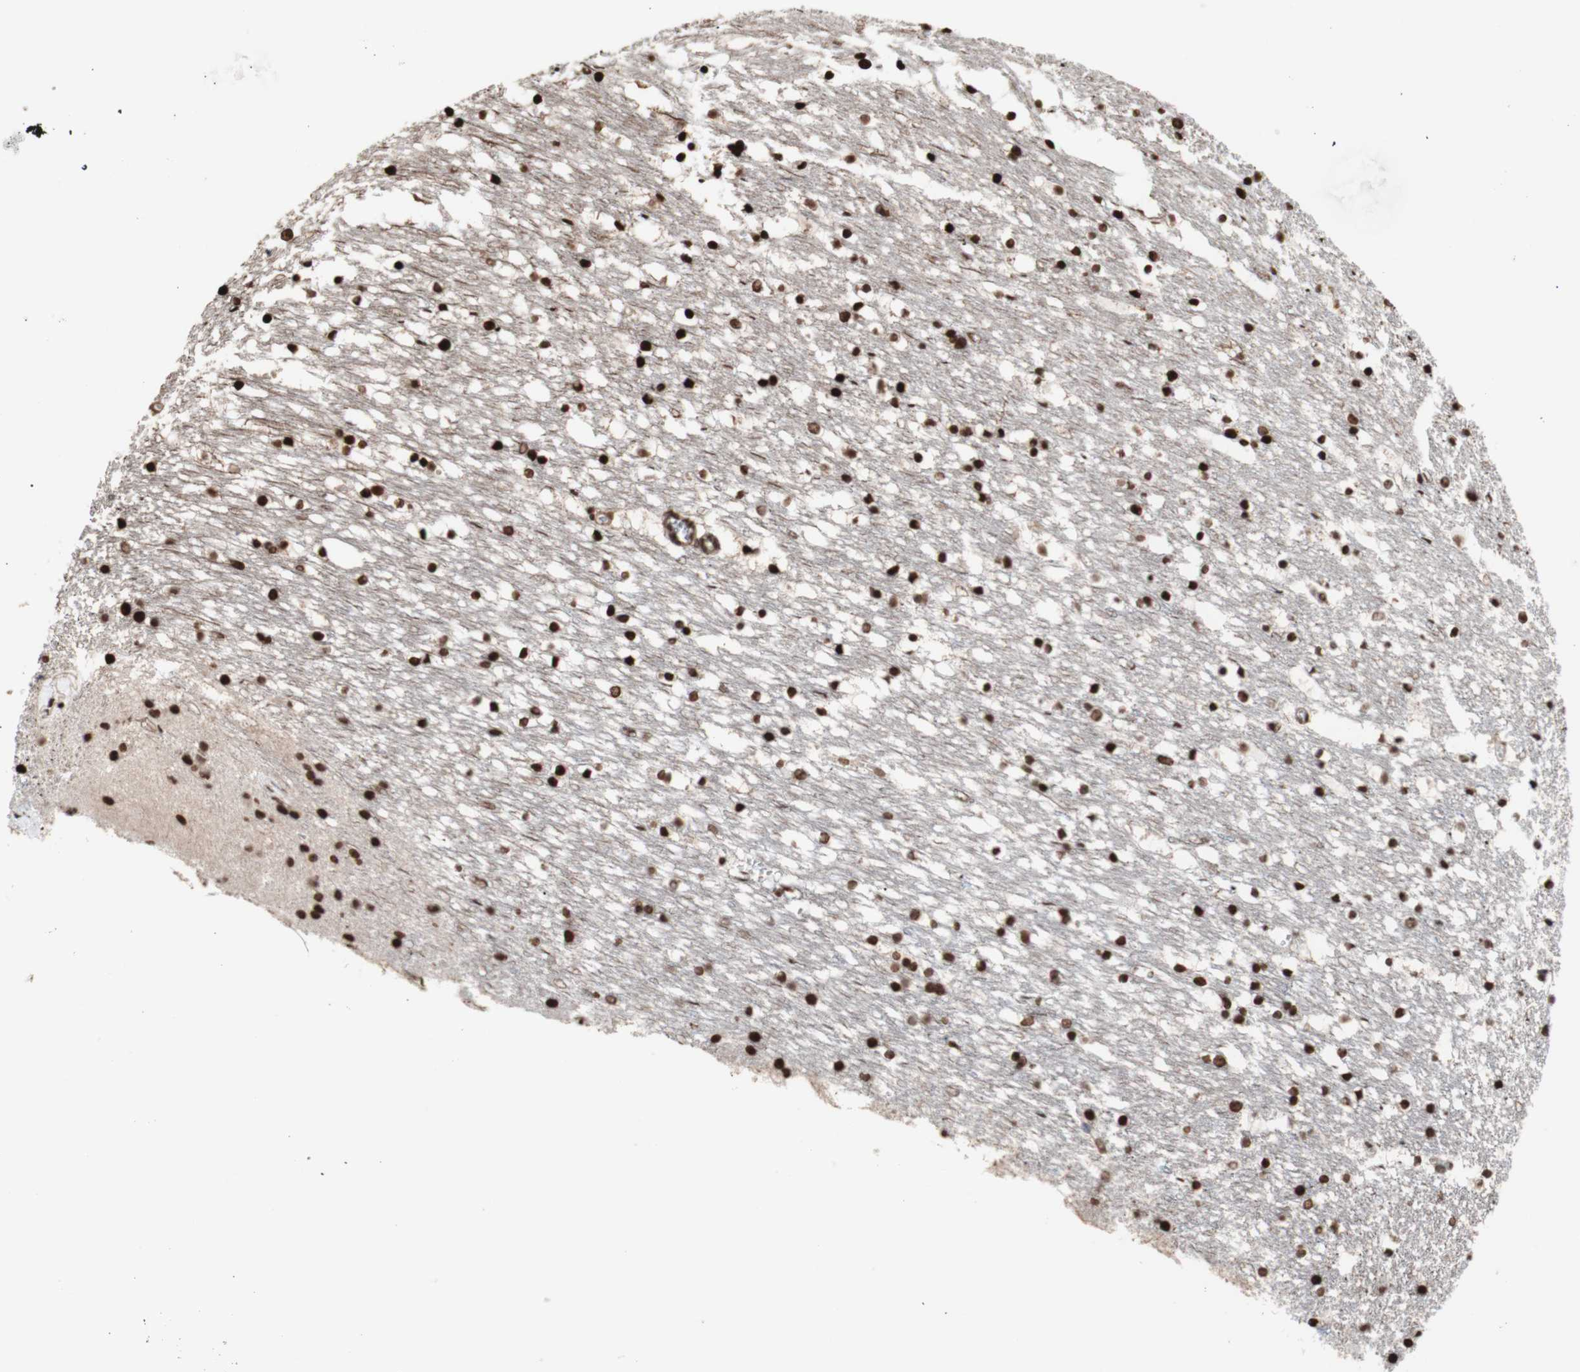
{"staining": {"intensity": "strong", "quantity": ">75%", "location": "nuclear"}, "tissue": "caudate", "cell_type": "Glial cells", "image_type": "normal", "snomed": [{"axis": "morphology", "description": "Normal tissue, NOS"}, {"axis": "topography", "description": "Lateral ventricle wall"}], "caption": "A brown stain highlights strong nuclear positivity of a protein in glial cells of benign caudate. The protein of interest is shown in brown color, while the nuclei are stained blue.", "gene": "SNAI2", "patient": {"sex": "male", "age": 45}}